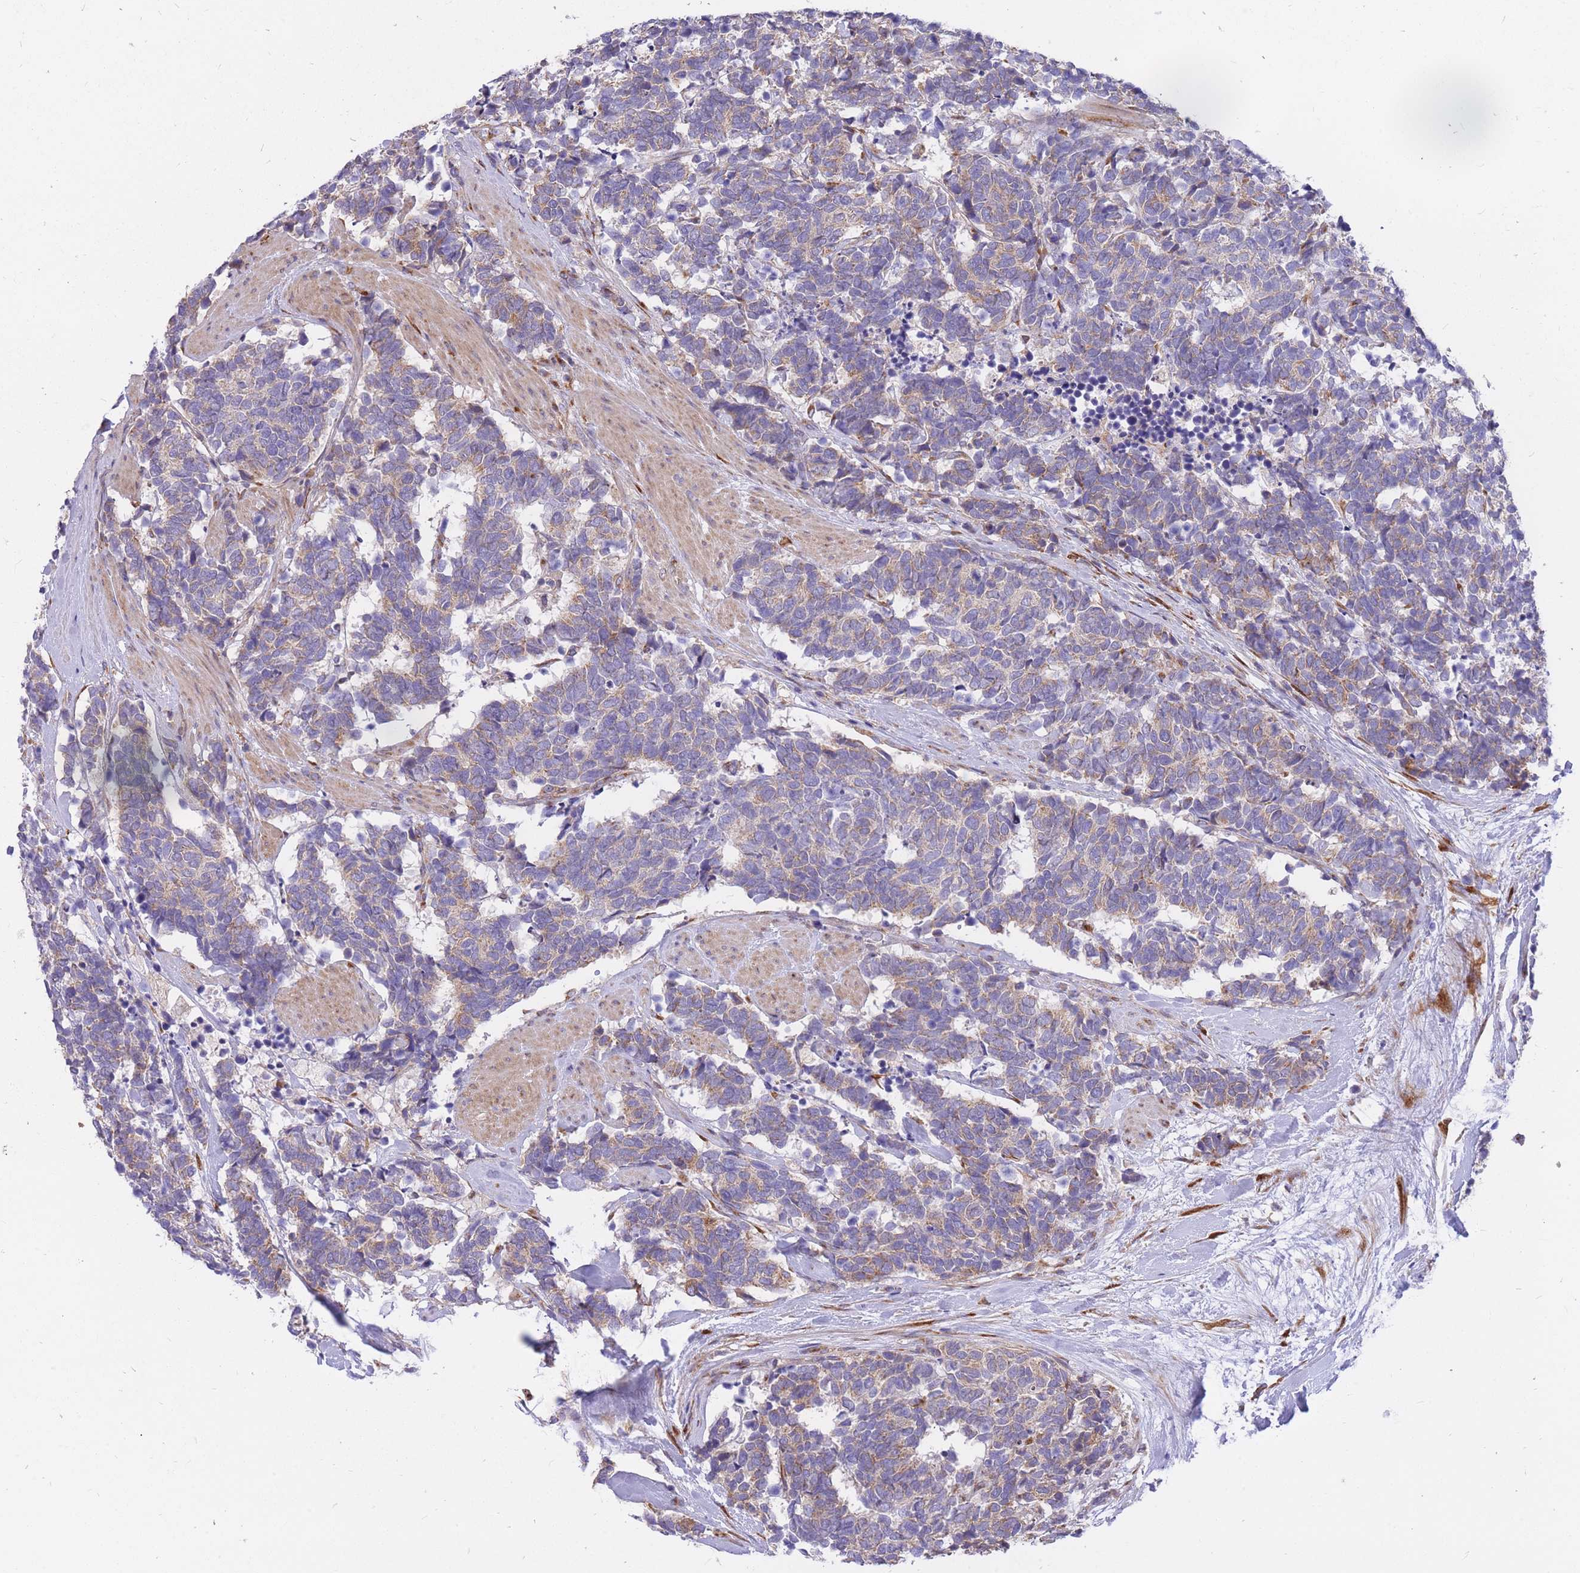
{"staining": {"intensity": "weak", "quantity": "<25%", "location": "cytoplasmic/membranous"}, "tissue": "carcinoid", "cell_type": "Tumor cells", "image_type": "cancer", "snomed": [{"axis": "morphology", "description": "Carcinoma, NOS"}, {"axis": "morphology", "description": "Carcinoid, malignant, NOS"}, {"axis": "topography", "description": "Prostate"}], "caption": "This is an IHC histopathology image of human malignant carcinoid. There is no positivity in tumor cells.", "gene": "GBP7", "patient": {"sex": "male", "age": 57}}